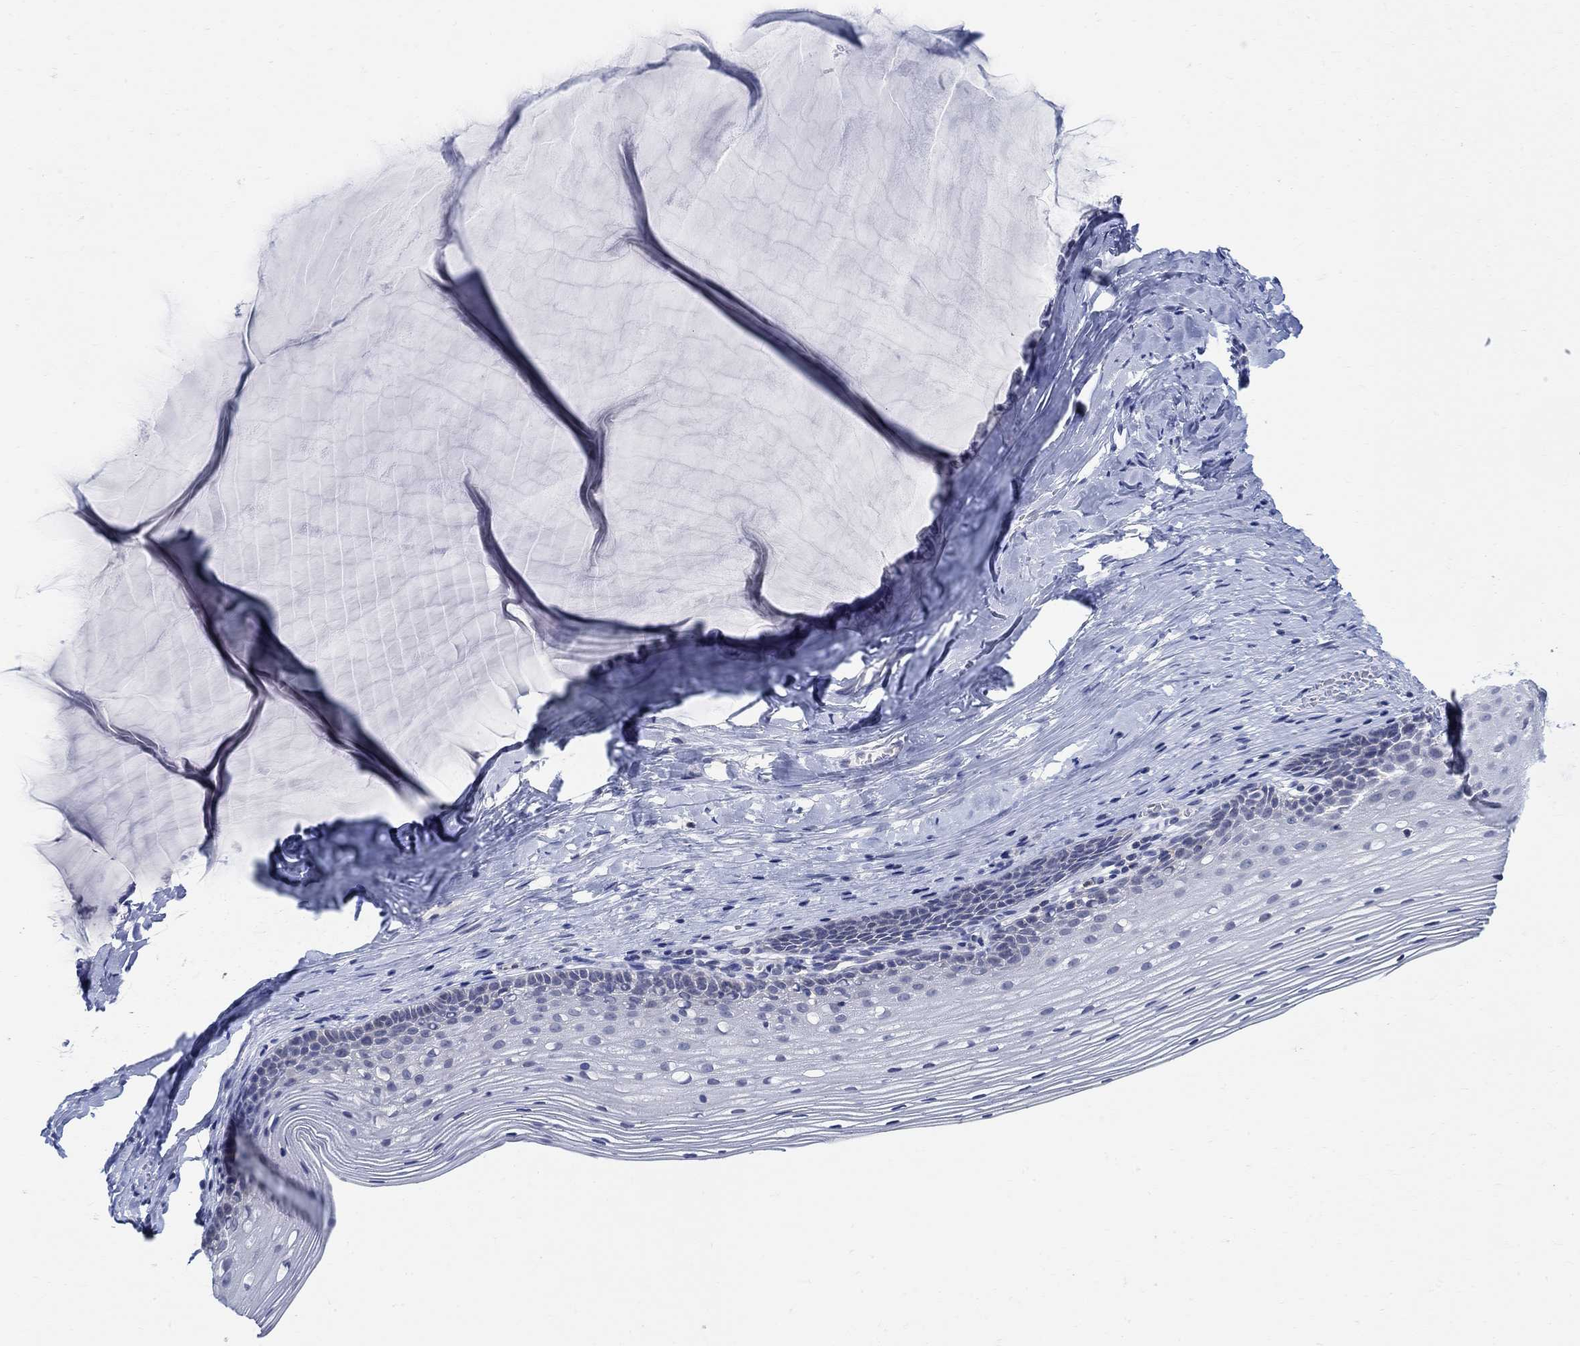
{"staining": {"intensity": "negative", "quantity": "none", "location": "none"}, "tissue": "cervix", "cell_type": "Glandular cells", "image_type": "normal", "snomed": [{"axis": "morphology", "description": "Normal tissue, NOS"}, {"axis": "topography", "description": "Cervix"}], "caption": "A high-resolution histopathology image shows immunohistochemistry staining of benign cervix, which exhibits no significant positivity in glandular cells. Nuclei are stained in blue.", "gene": "PHF21B", "patient": {"sex": "female", "age": 40}}